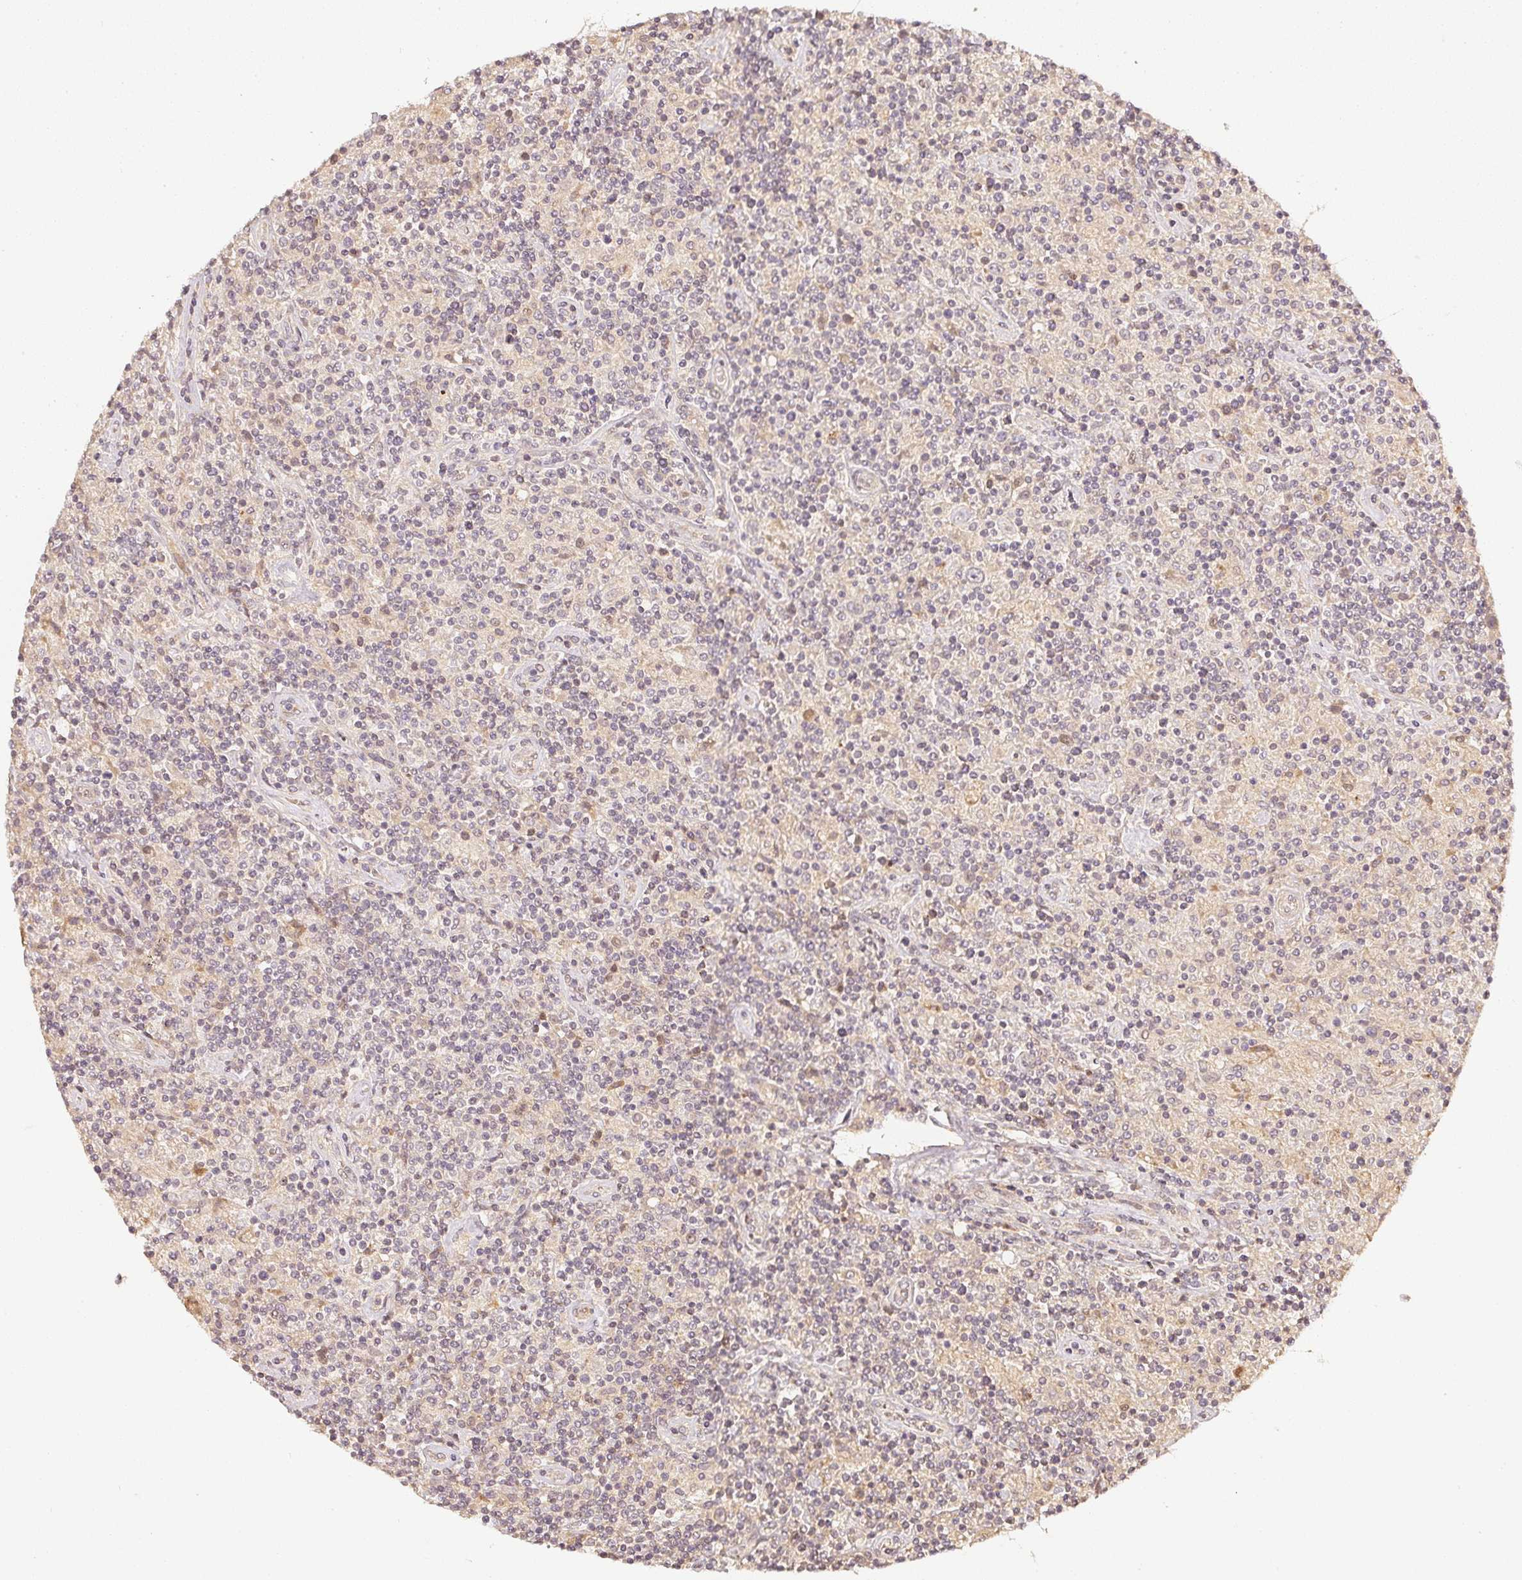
{"staining": {"intensity": "negative", "quantity": "none", "location": "none"}, "tissue": "lymphoma", "cell_type": "Tumor cells", "image_type": "cancer", "snomed": [{"axis": "morphology", "description": "Hodgkin's disease, NOS"}, {"axis": "topography", "description": "Lymph node"}], "caption": "Immunohistochemistry (IHC) image of human Hodgkin's disease stained for a protein (brown), which displays no positivity in tumor cells. (DAB IHC, high magnification).", "gene": "SERPINE1", "patient": {"sex": "male", "age": 70}}